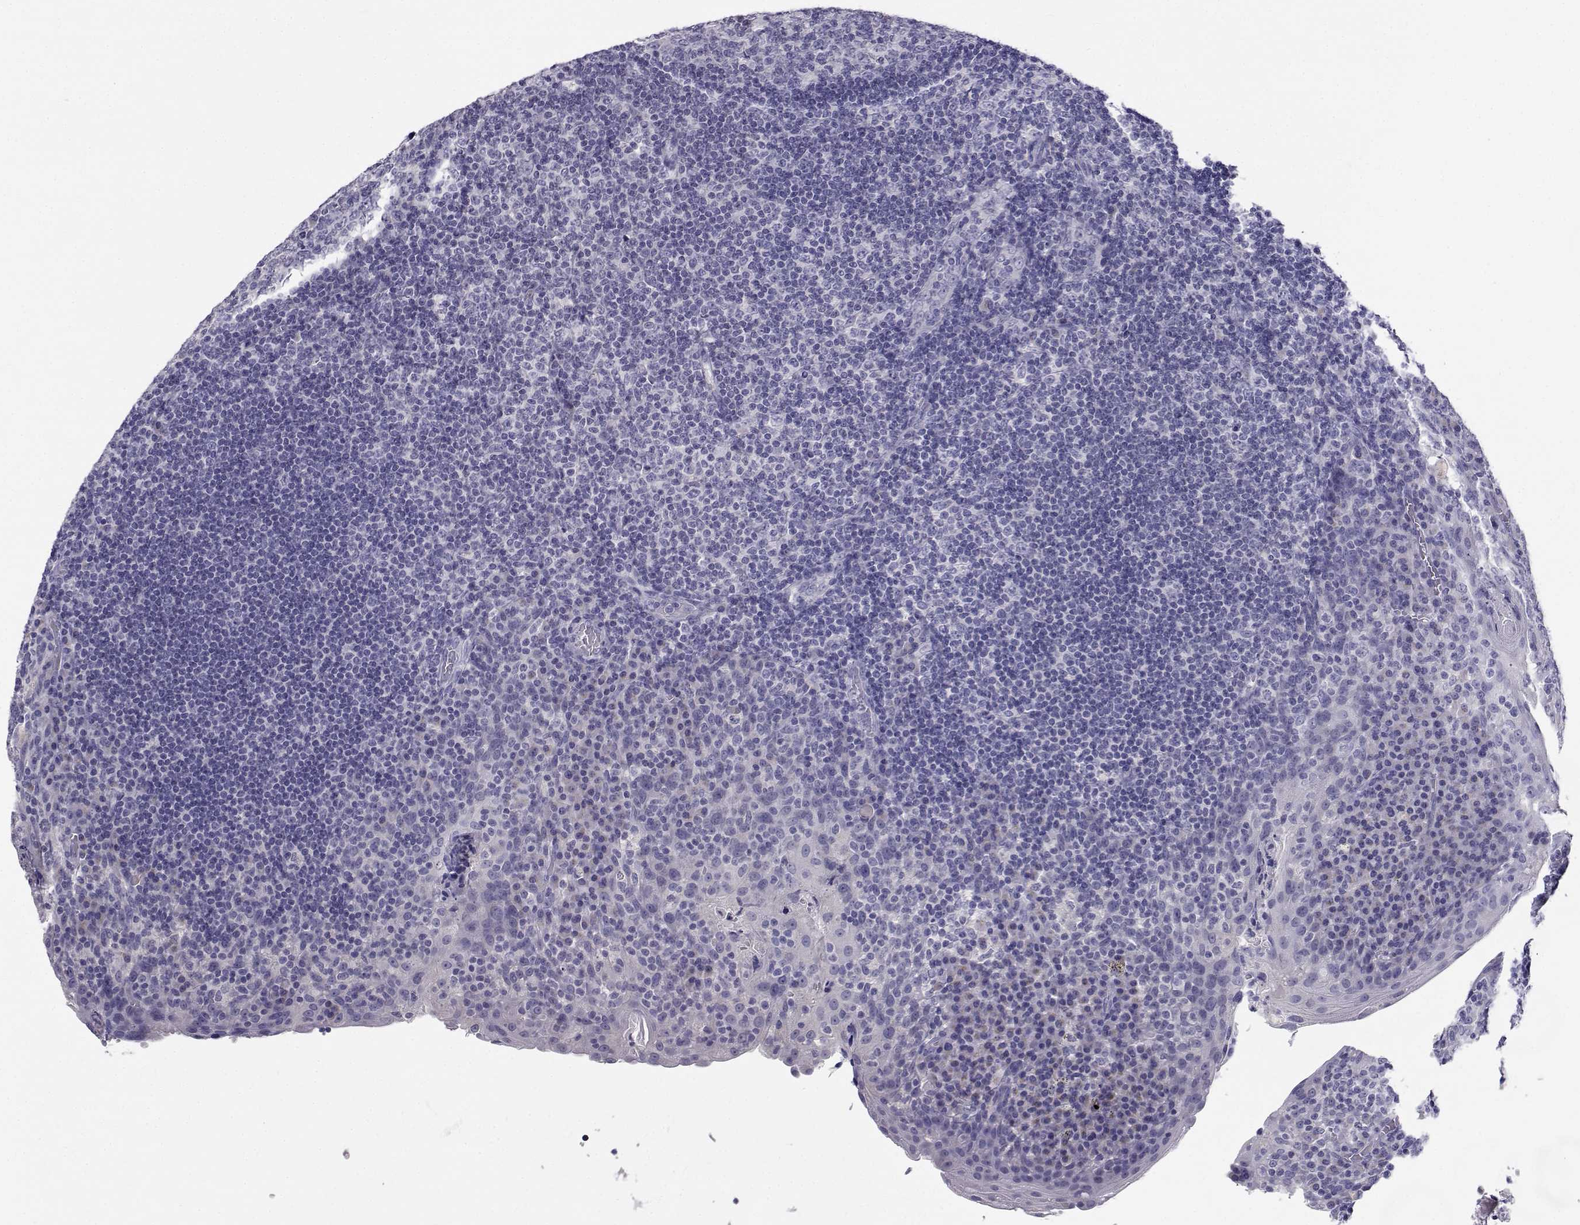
{"staining": {"intensity": "negative", "quantity": "none", "location": "none"}, "tissue": "tonsil", "cell_type": "Germinal center cells", "image_type": "normal", "snomed": [{"axis": "morphology", "description": "Normal tissue, NOS"}, {"axis": "topography", "description": "Tonsil"}], "caption": "A high-resolution photomicrograph shows immunohistochemistry staining of benign tonsil, which demonstrates no significant positivity in germinal center cells.", "gene": "SLC6A3", "patient": {"sex": "male", "age": 17}}